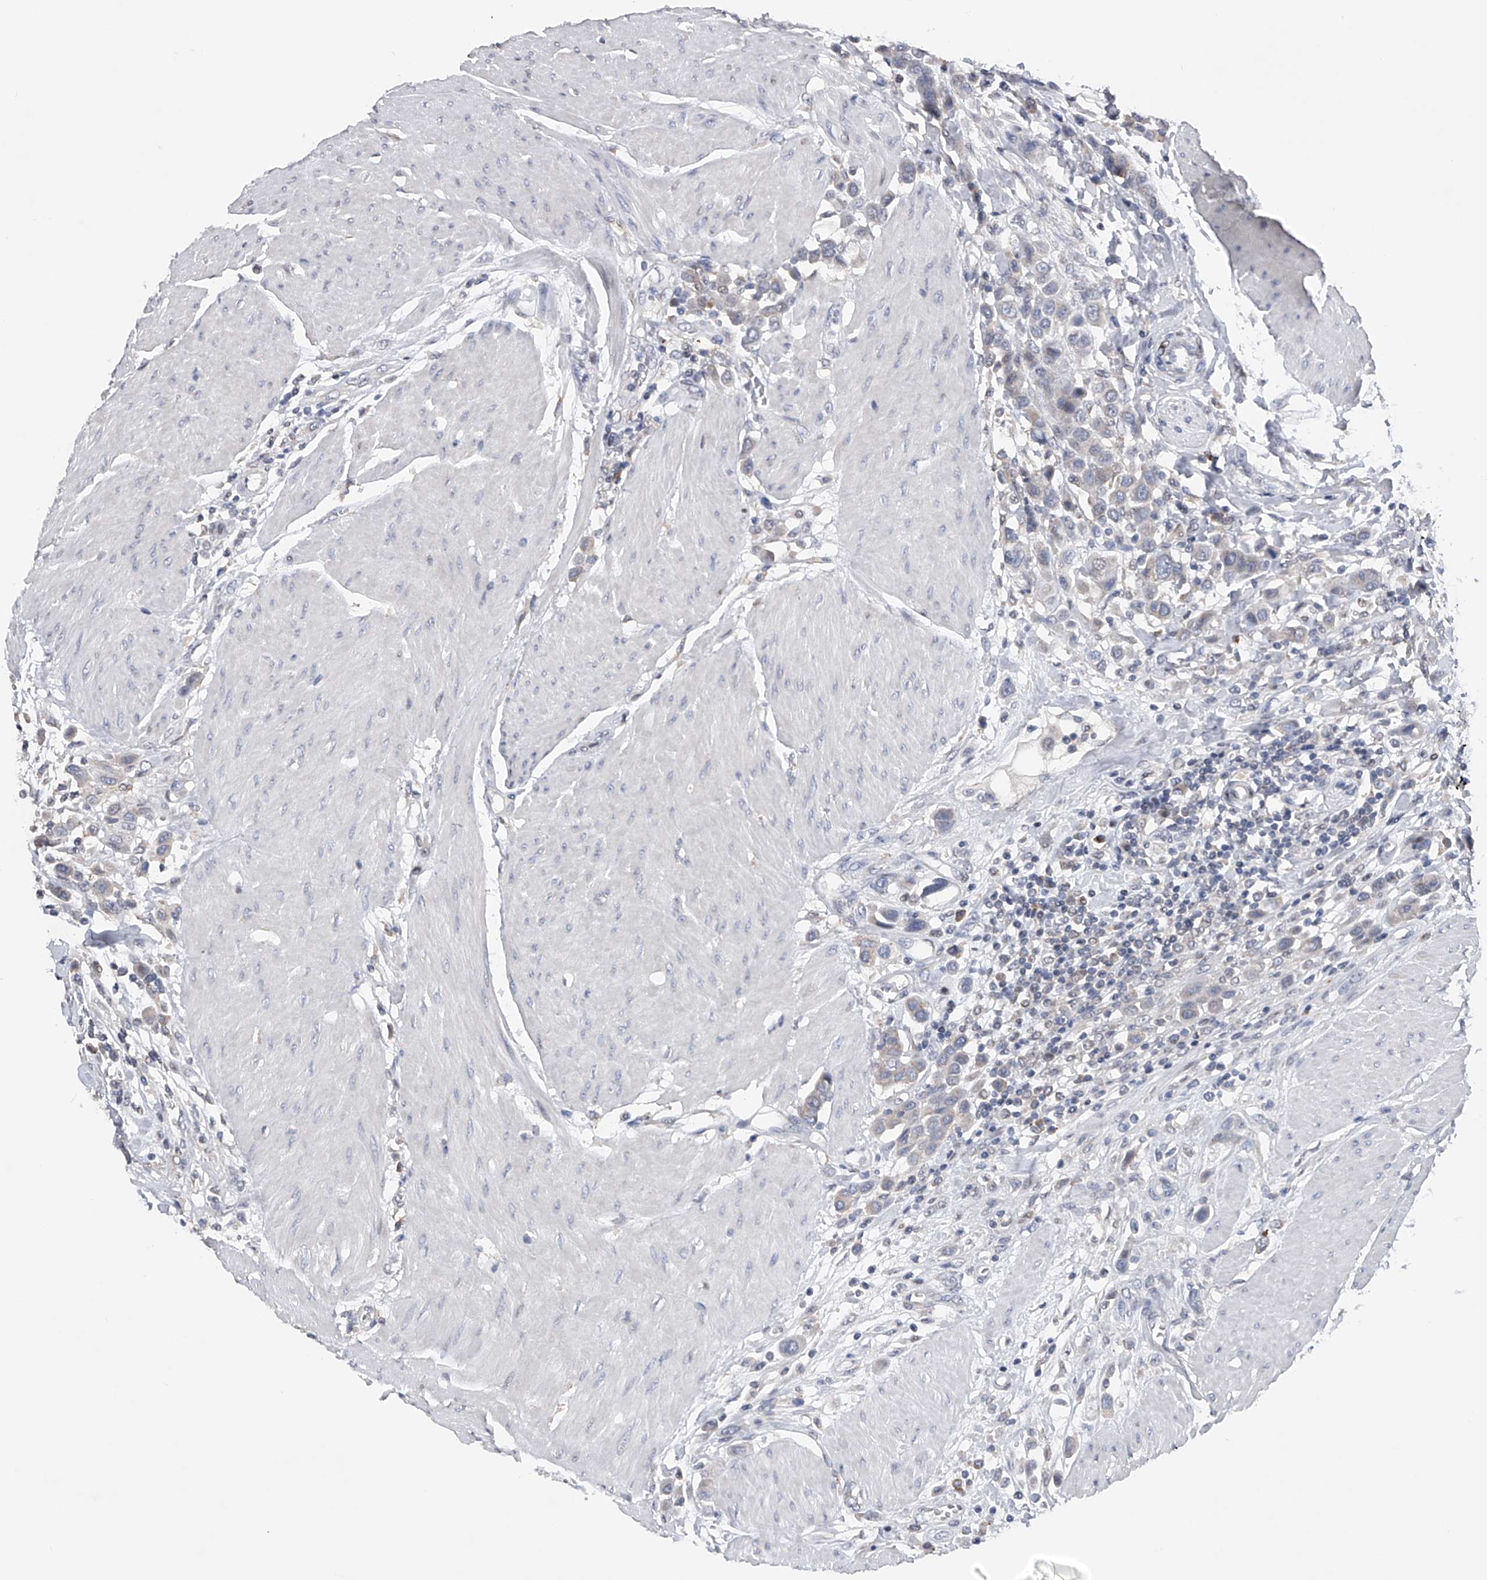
{"staining": {"intensity": "negative", "quantity": "none", "location": "none"}, "tissue": "urothelial cancer", "cell_type": "Tumor cells", "image_type": "cancer", "snomed": [{"axis": "morphology", "description": "Urothelial carcinoma, High grade"}, {"axis": "topography", "description": "Urinary bladder"}], "caption": "IHC of high-grade urothelial carcinoma displays no positivity in tumor cells. Brightfield microscopy of immunohistochemistry stained with DAB (brown) and hematoxylin (blue), captured at high magnification.", "gene": "RWDD2A", "patient": {"sex": "male", "age": 50}}